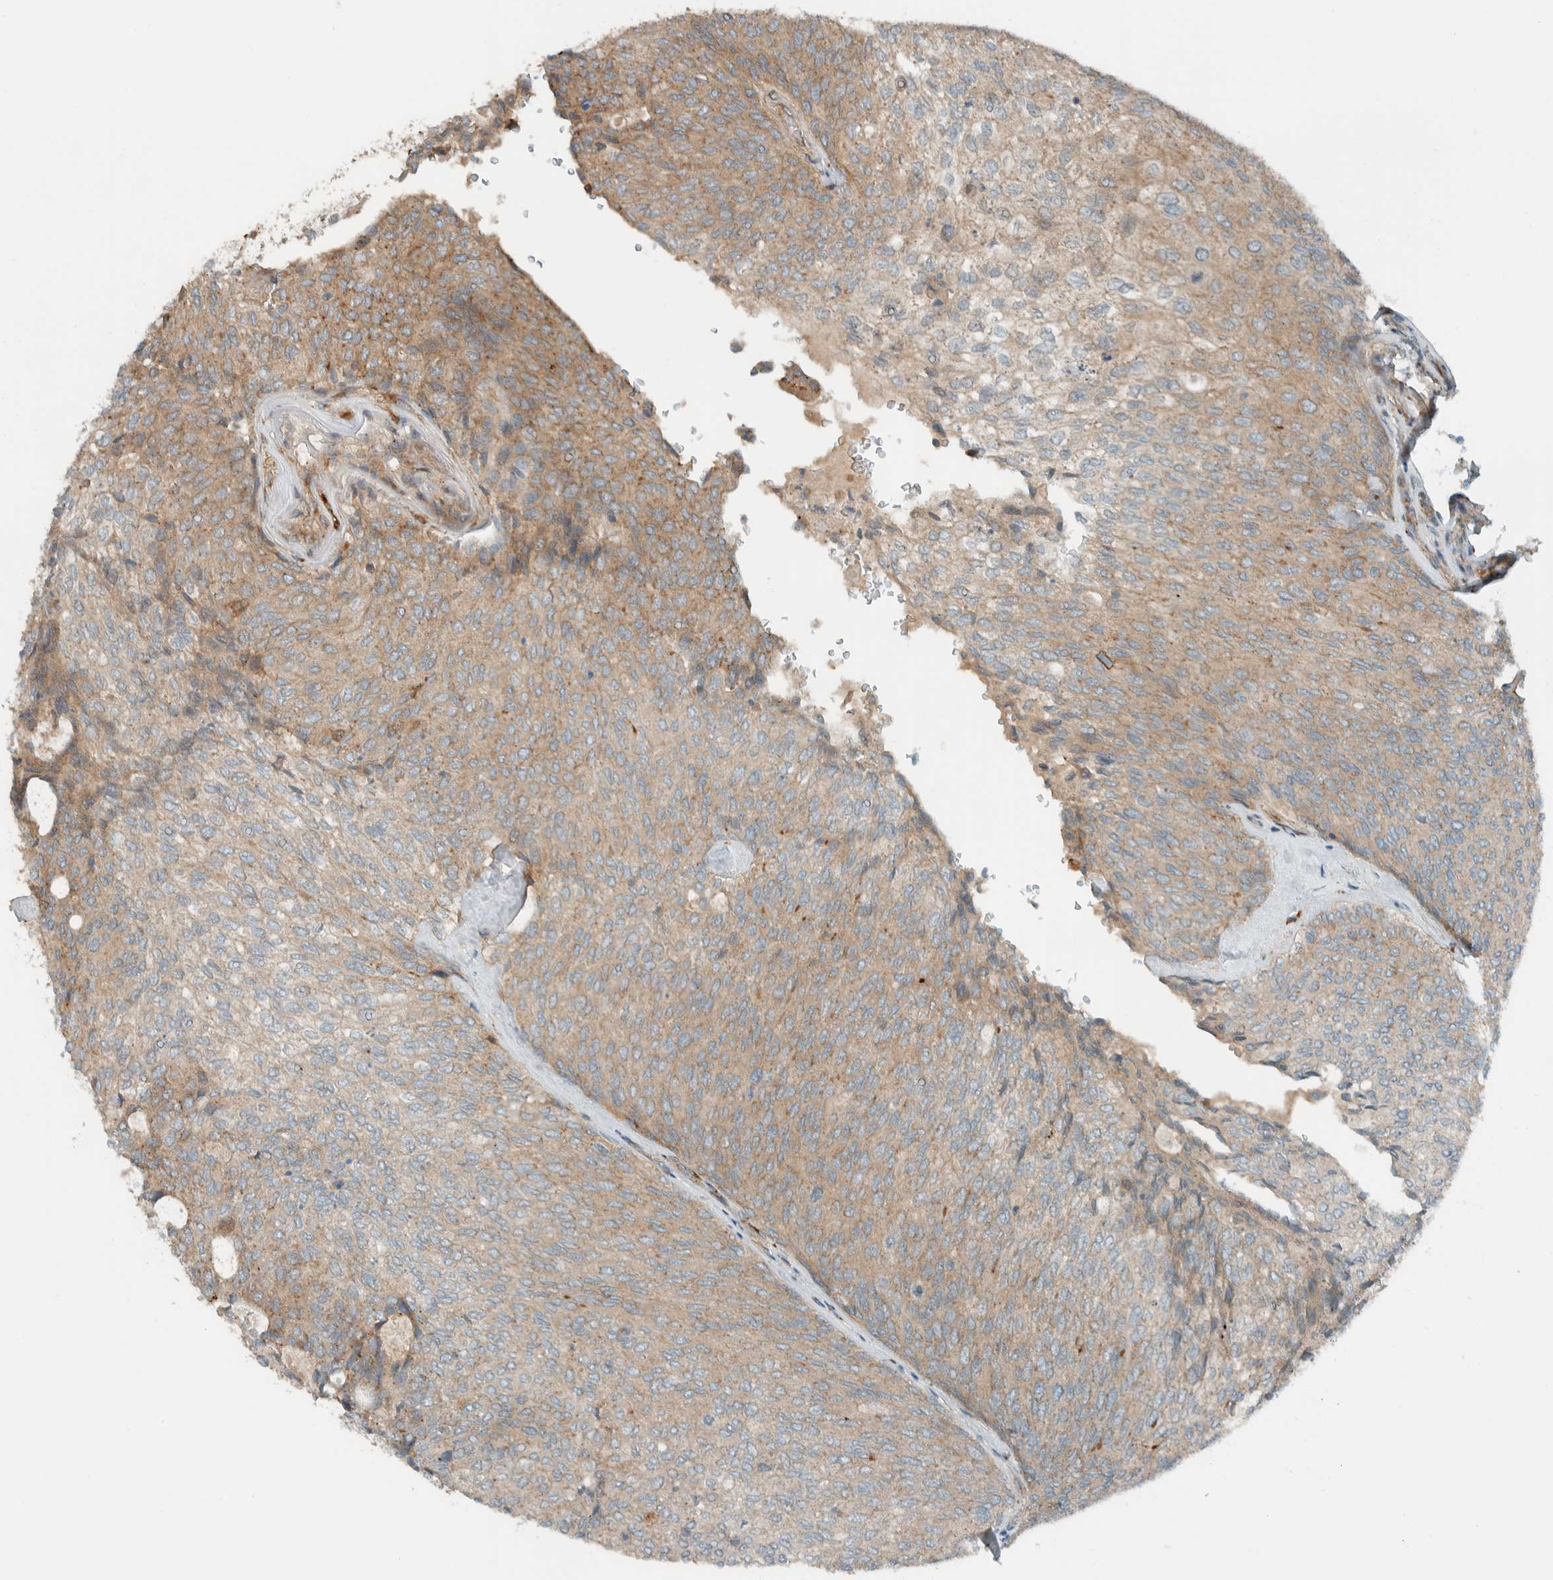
{"staining": {"intensity": "moderate", "quantity": "25%-75%", "location": "cytoplasmic/membranous"}, "tissue": "urothelial cancer", "cell_type": "Tumor cells", "image_type": "cancer", "snomed": [{"axis": "morphology", "description": "Urothelial carcinoma, Low grade"}, {"axis": "topography", "description": "Urinary bladder"}], "caption": "A brown stain highlights moderate cytoplasmic/membranous staining of a protein in human low-grade urothelial carcinoma tumor cells. (DAB IHC, brown staining for protein, blue staining for nuclei).", "gene": "EXOC7", "patient": {"sex": "female", "age": 79}}